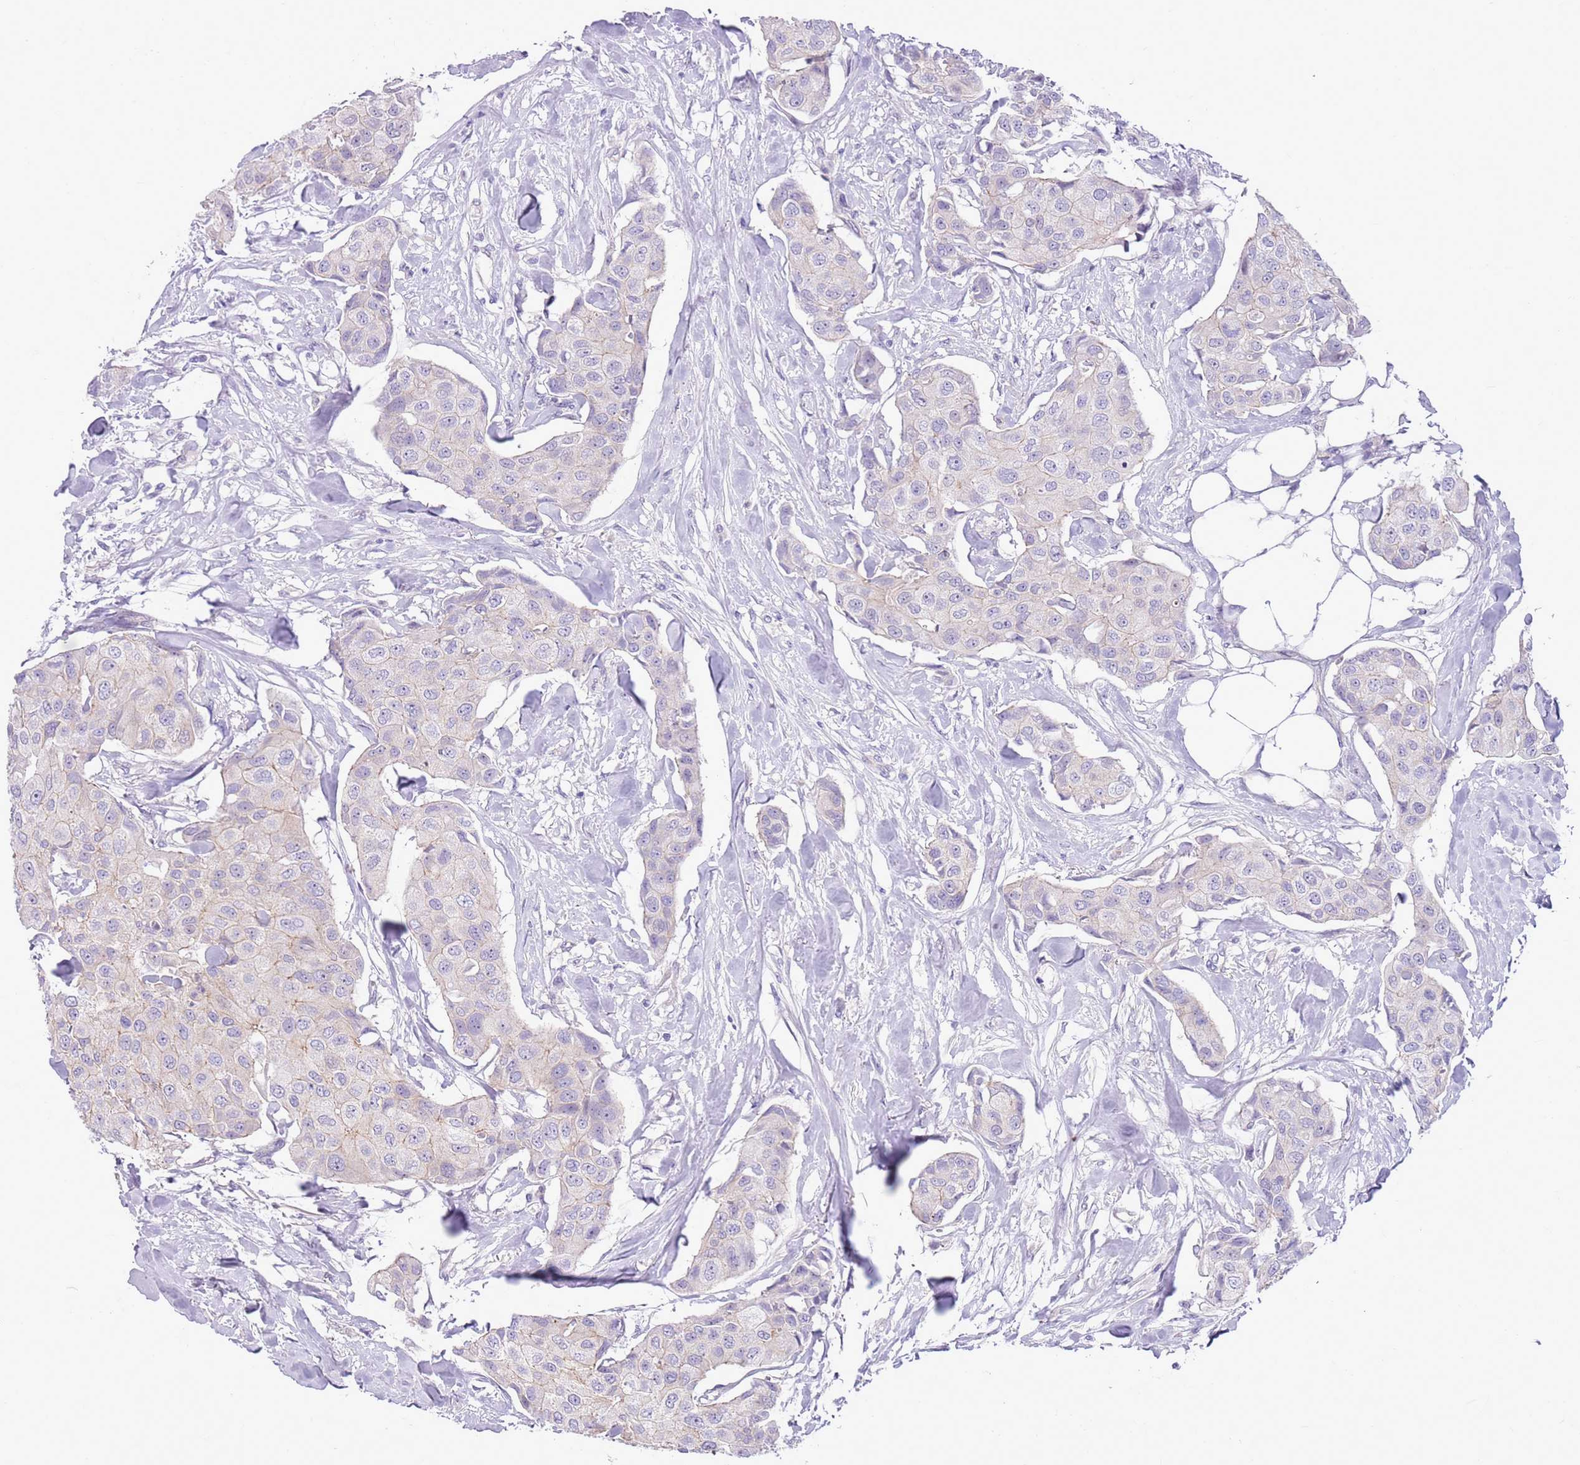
{"staining": {"intensity": "negative", "quantity": "none", "location": "none"}, "tissue": "breast cancer", "cell_type": "Tumor cells", "image_type": "cancer", "snomed": [{"axis": "morphology", "description": "Duct carcinoma"}, {"axis": "topography", "description": "Breast"}, {"axis": "topography", "description": "Lymph node"}], "caption": "Histopathology image shows no protein positivity in tumor cells of breast cancer (intraductal carcinoma) tissue.", "gene": "PARP8", "patient": {"sex": "female", "age": 80}}